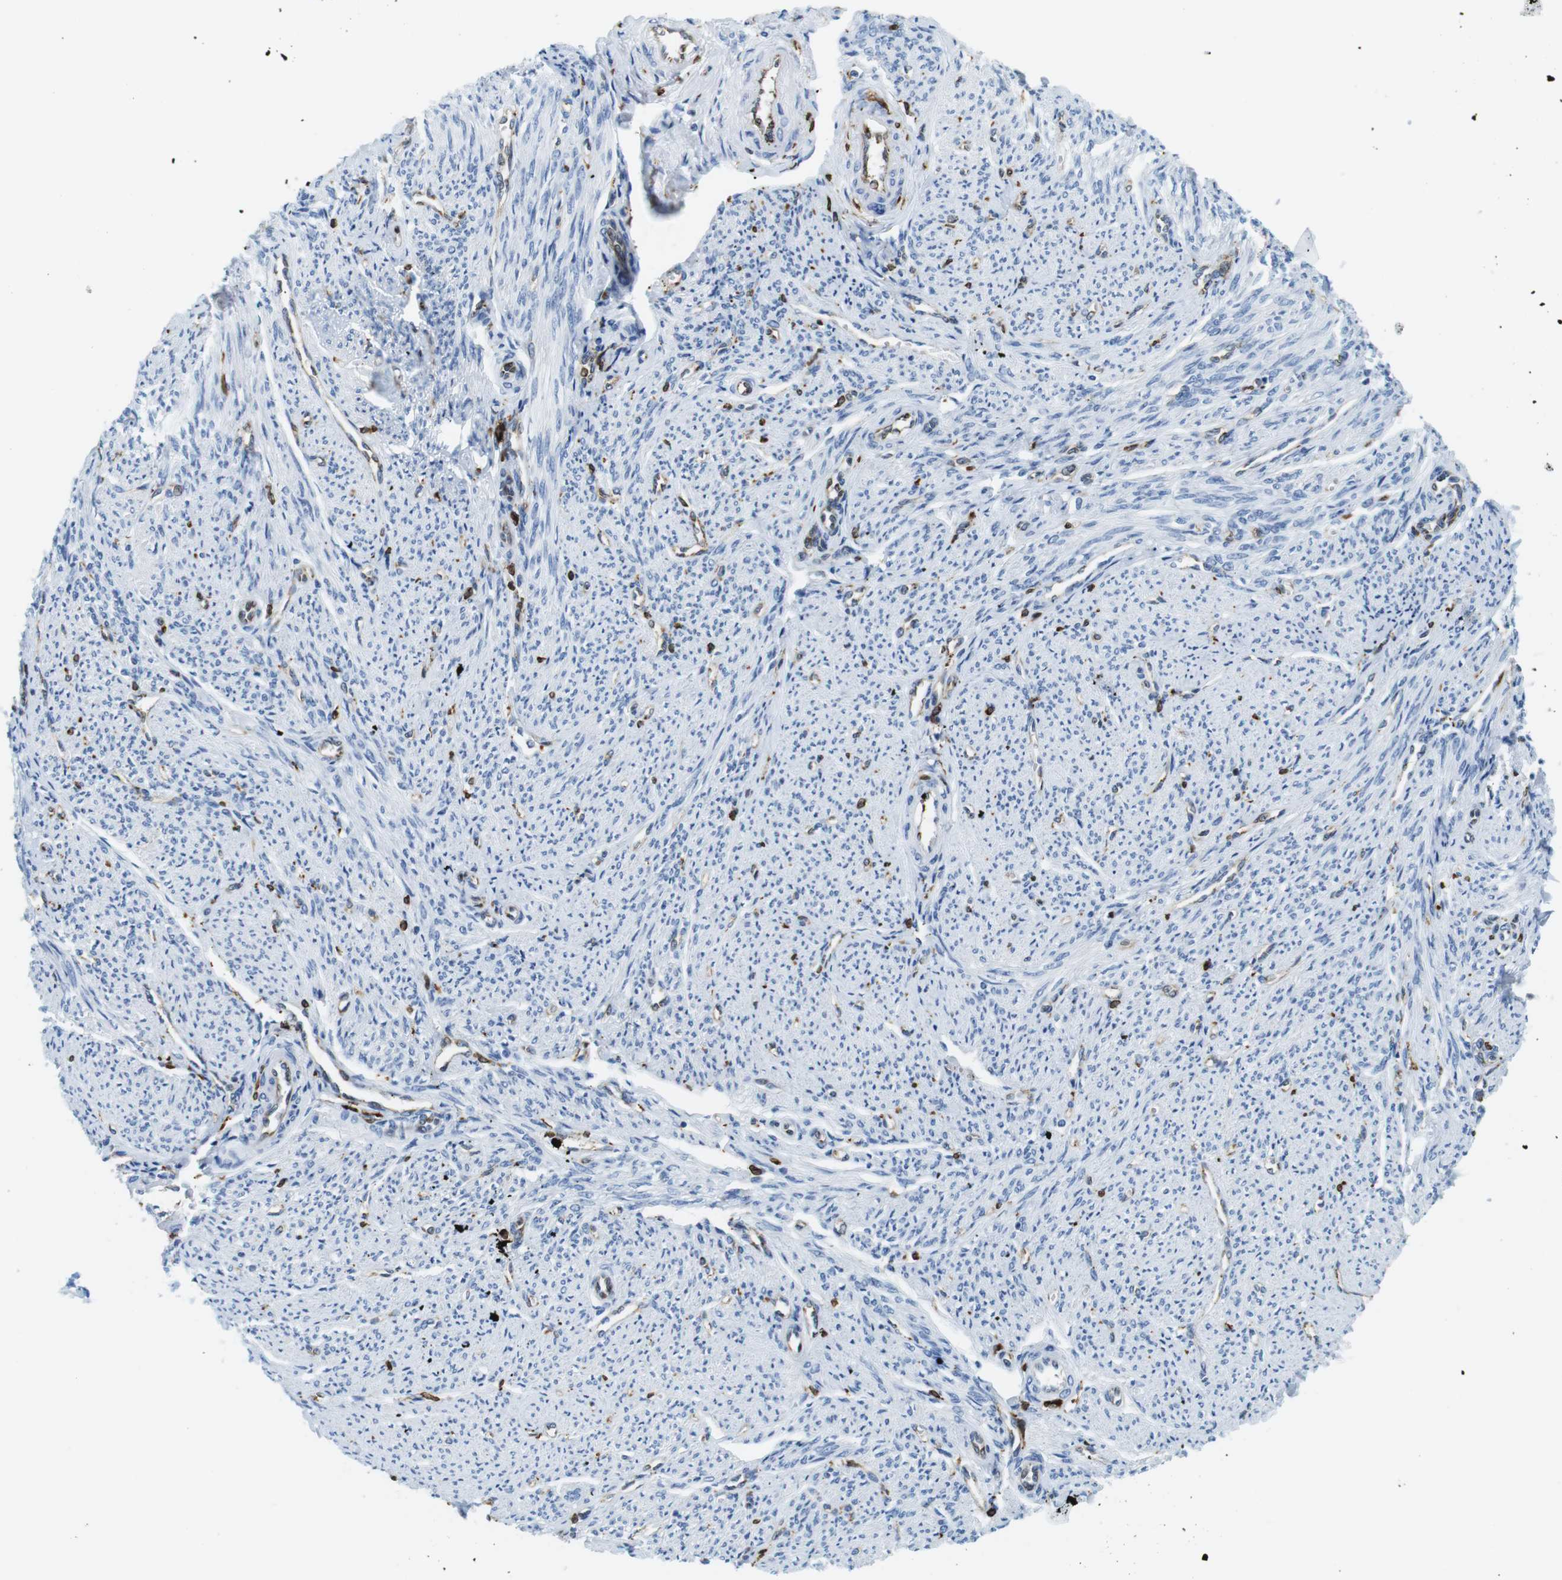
{"staining": {"intensity": "negative", "quantity": "none", "location": "none"}, "tissue": "smooth muscle", "cell_type": "Smooth muscle cells", "image_type": "normal", "snomed": [{"axis": "morphology", "description": "Normal tissue, NOS"}, {"axis": "topography", "description": "Smooth muscle"}], "caption": "Immunohistochemistry (IHC) photomicrograph of benign smooth muscle: human smooth muscle stained with DAB shows no significant protein expression in smooth muscle cells.", "gene": "CIITA", "patient": {"sex": "female", "age": 65}}